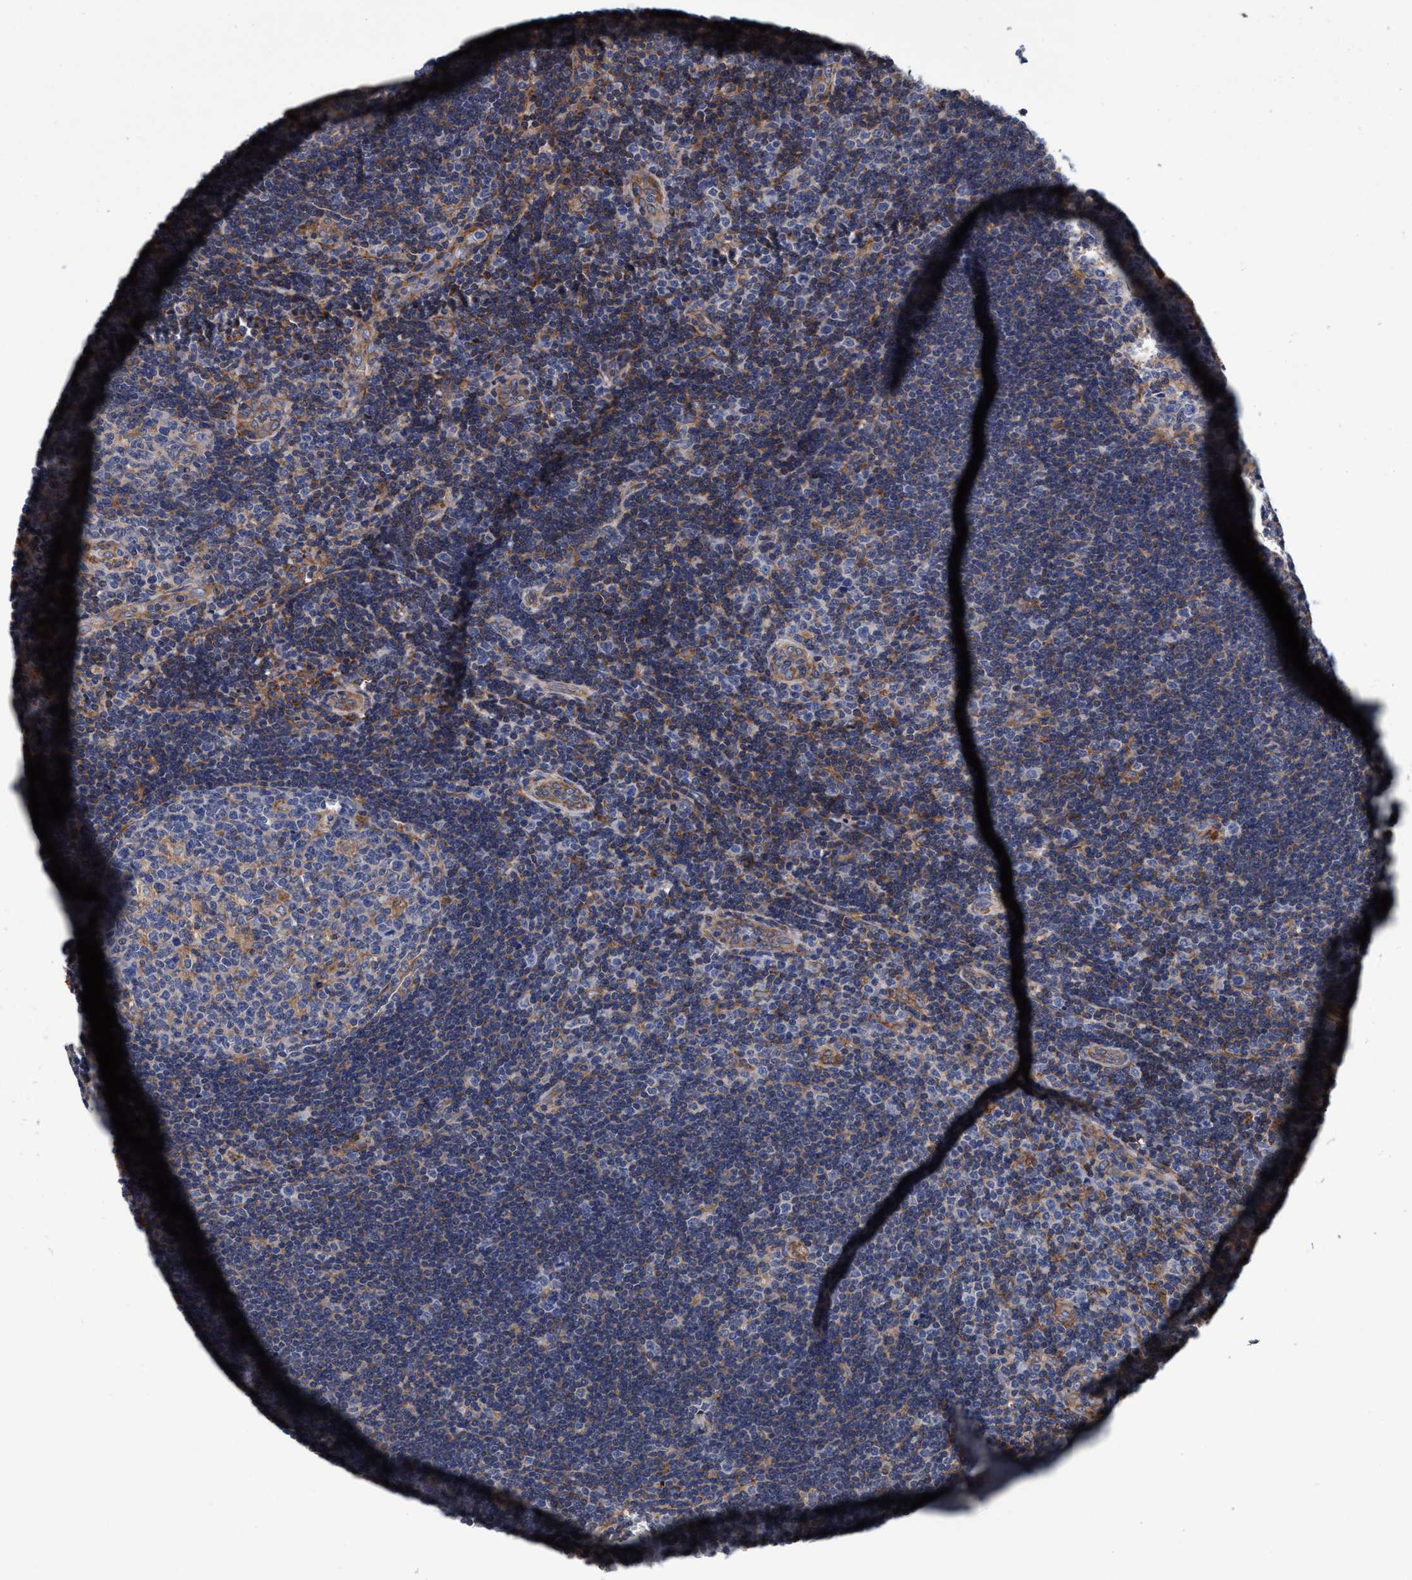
{"staining": {"intensity": "weak", "quantity": "<25%", "location": "cytoplasmic/membranous"}, "tissue": "lymph node", "cell_type": "Germinal center cells", "image_type": "normal", "snomed": [{"axis": "morphology", "description": "Normal tissue, NOS"}, {"axis": "topography", "description": "Lymph node"}, {"axis": "topography", "description": "Salivary gland"}], "caption": "A high-resolution micrograph shows IHC staining of normal lymph node, which displays no significant expression in germinal center cells. Nuclei are stained in blue.", "gene": "ENDOG", "patient": {"sex": "male", "age": 8}}